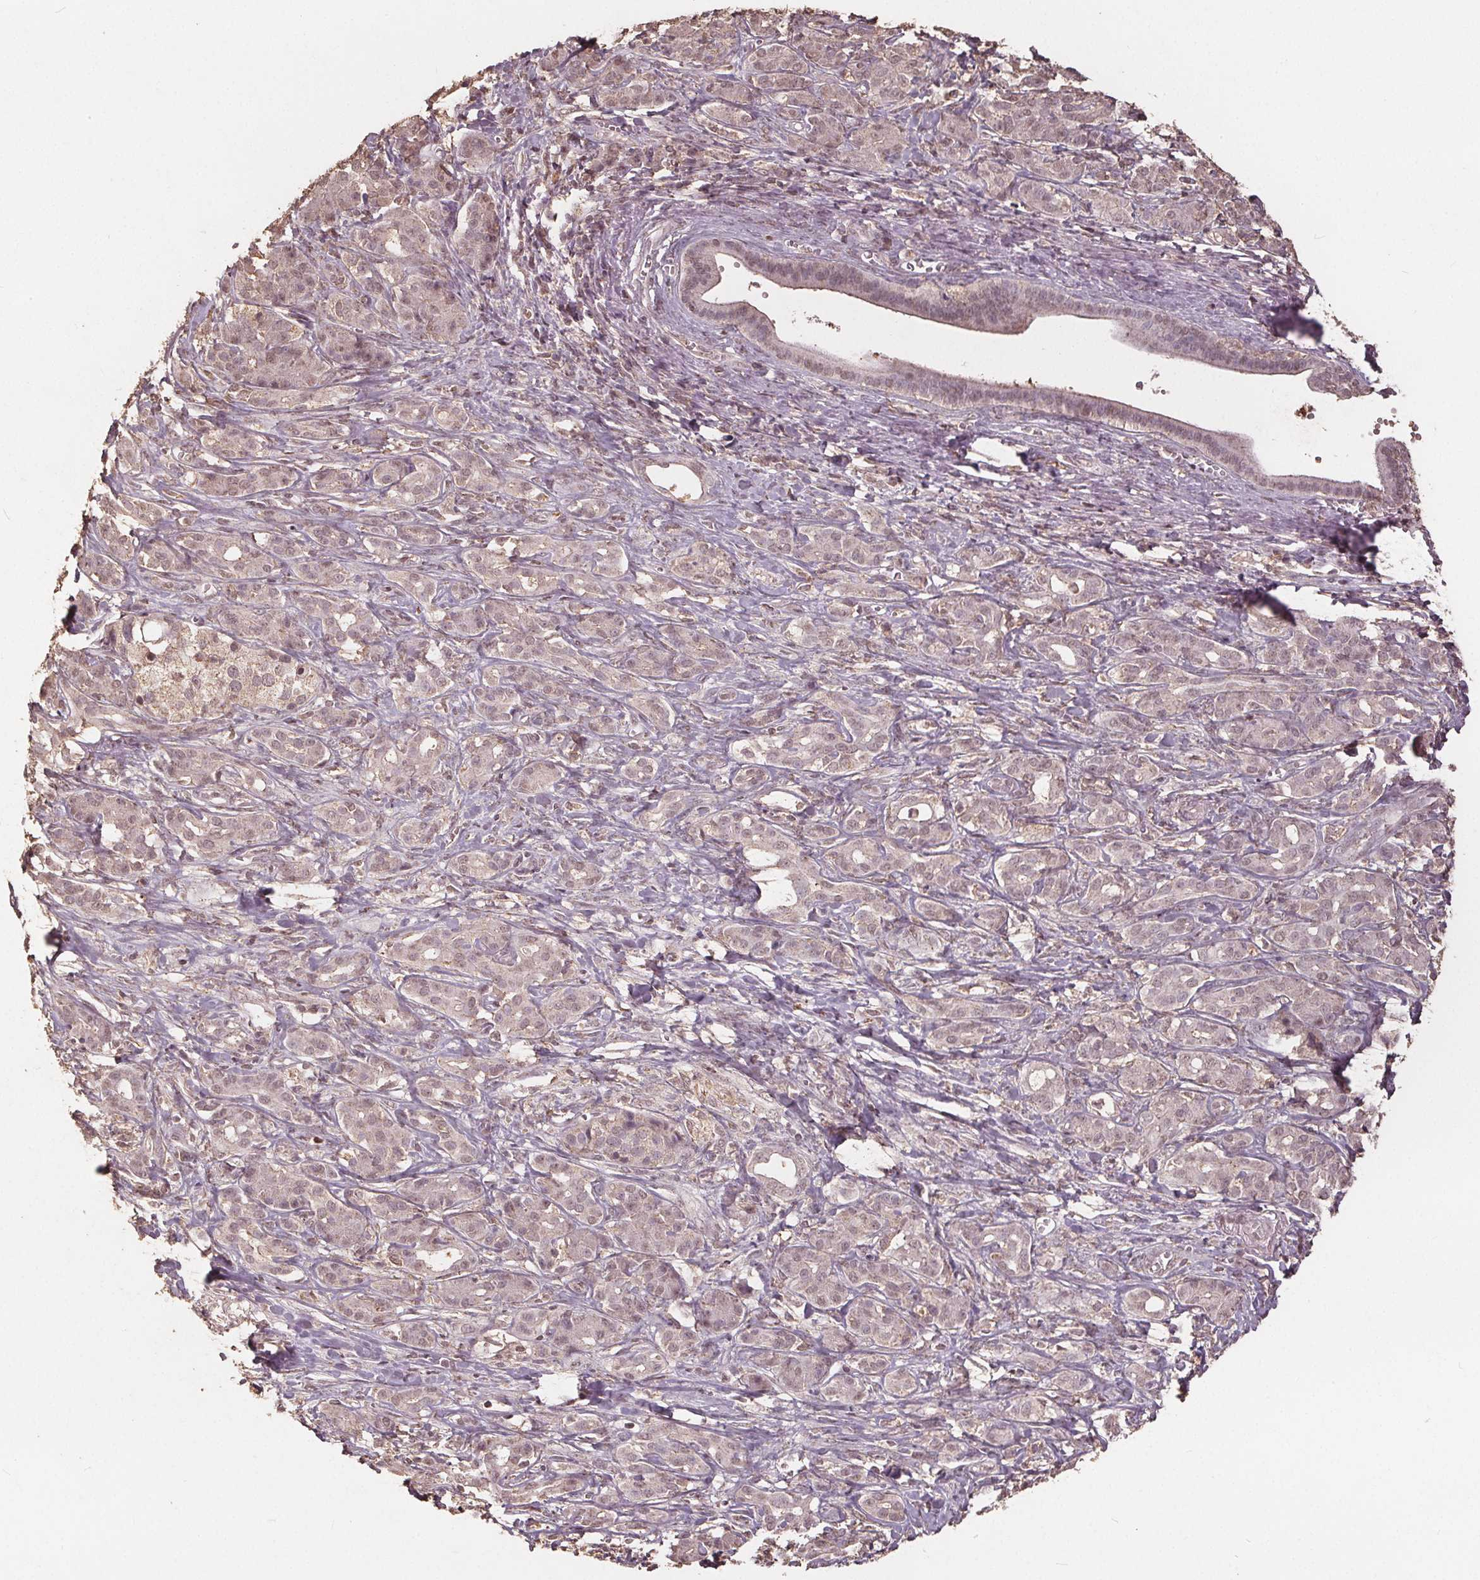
{"staining": {"intensity": "weak", "quantity": "<25%", "location": "nuclear"}, "tissue": "pancreatic cancer", "cell_type": "Tumor cells", "image_type": "cancer", "snomed": [{"axis": "morphology", "description": "Adenocarcinoma, NOS"}, {"axis": "topography", "description": "Pancreas"}], "caption": "The histopathology image shows no significant staining in tumor cells of pancreatic cancer (adenocarcinoma).", "gene": "DSG3", "patient": {"sex": "male", "age": 61}}